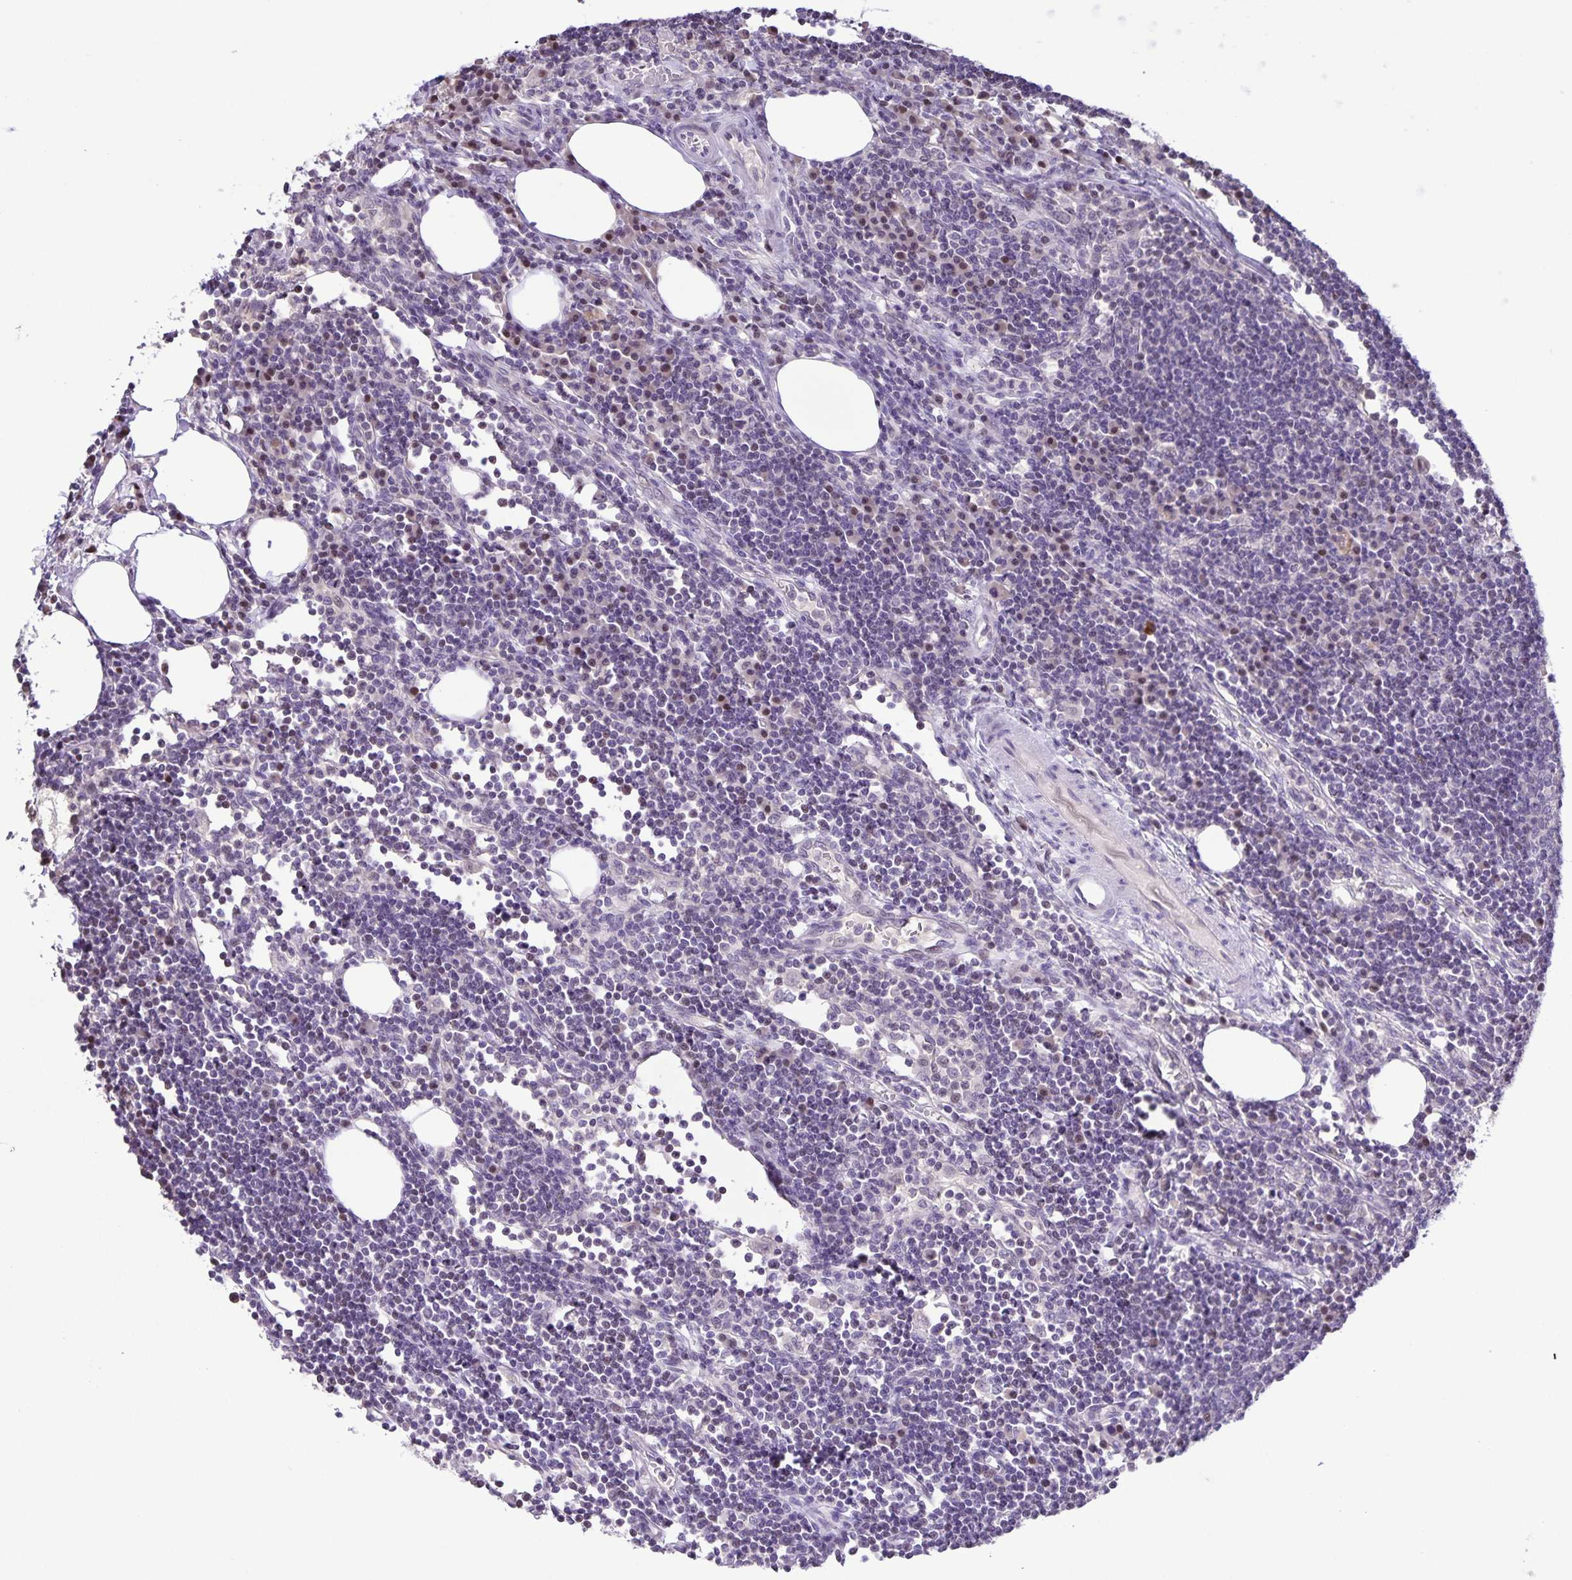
{"staining": {"intensity": "negative", "quantity": "none", "location": "none"}, "tissue": "lymph node", "cell_type": "Germinal center cells", "image_type": "normal", "snomed": [{"axis": "morphology", "description": "Normal tissue, NOS"}, {"axis": "topography", "description": "Lymph node"}], "caption": "This is an immunohistochemistry (IHC) photomicrograph of unremarkable human lymph node. There is no staining in germinal center cells.", "gene": "ONECUT2", "patient": {"sex": "male", "age": 67}}